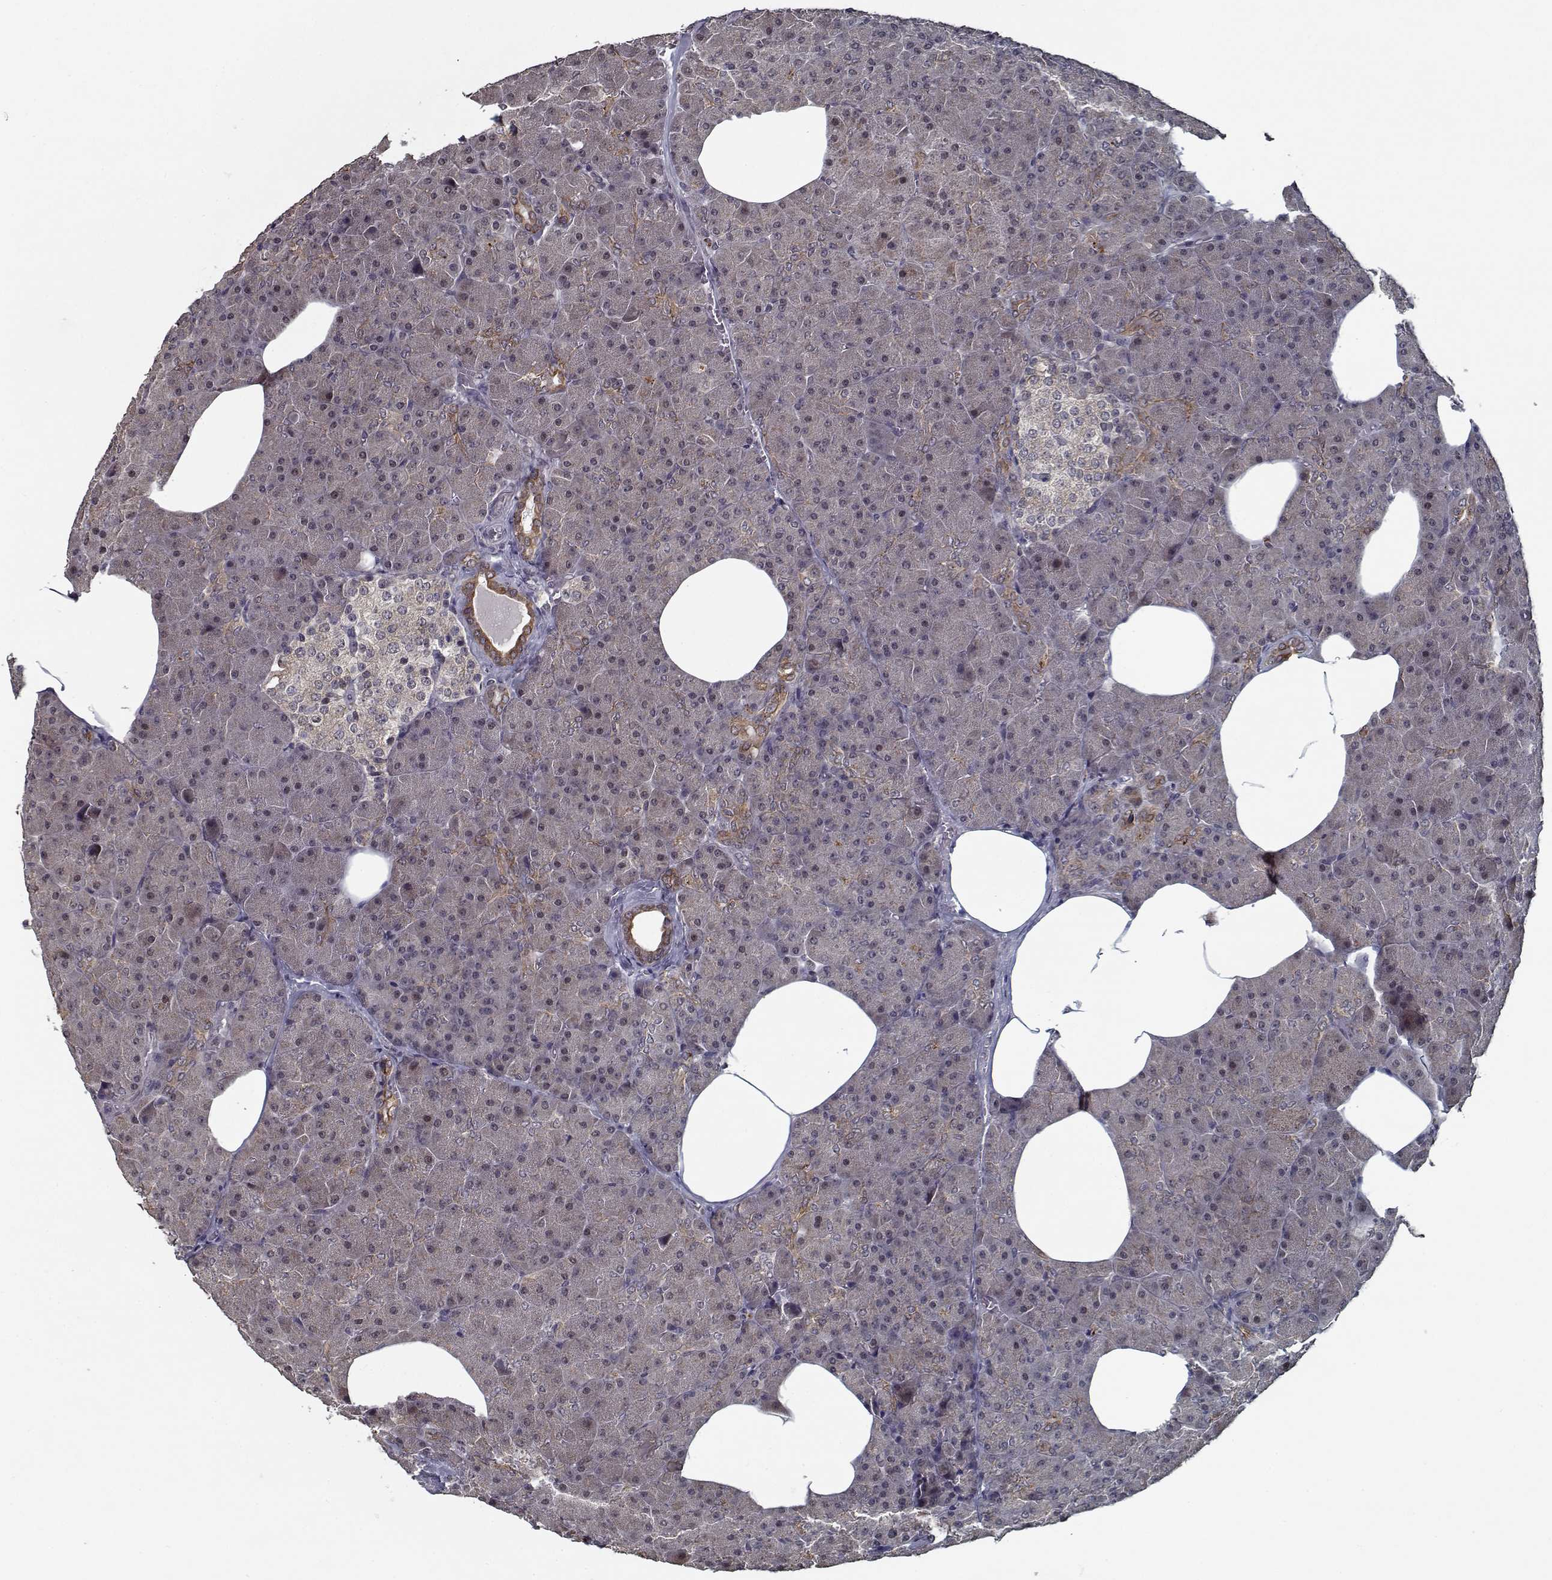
{"staining": {"intensity": "moderate", "quantity": "<25%", "location": "cytoplasmic/membranous"}, "tissue": "pancreas", "cell_type": "Exocrine glandular cells", "image_type": "normal", "snomed": [{"axis": "morphology", "description": "Normal tissue, NOS"}, {"axis": "topography", "description": "Pancreas"}], "caption": "An IHC image of unremarkable tissue is shown. Protein staining in brown shows moderate cytoplasmic/membranous positivity in pancreas within exocrine glandular cells.", "gene": "NLK", "patient": {"sex": "female", "age": 45}}